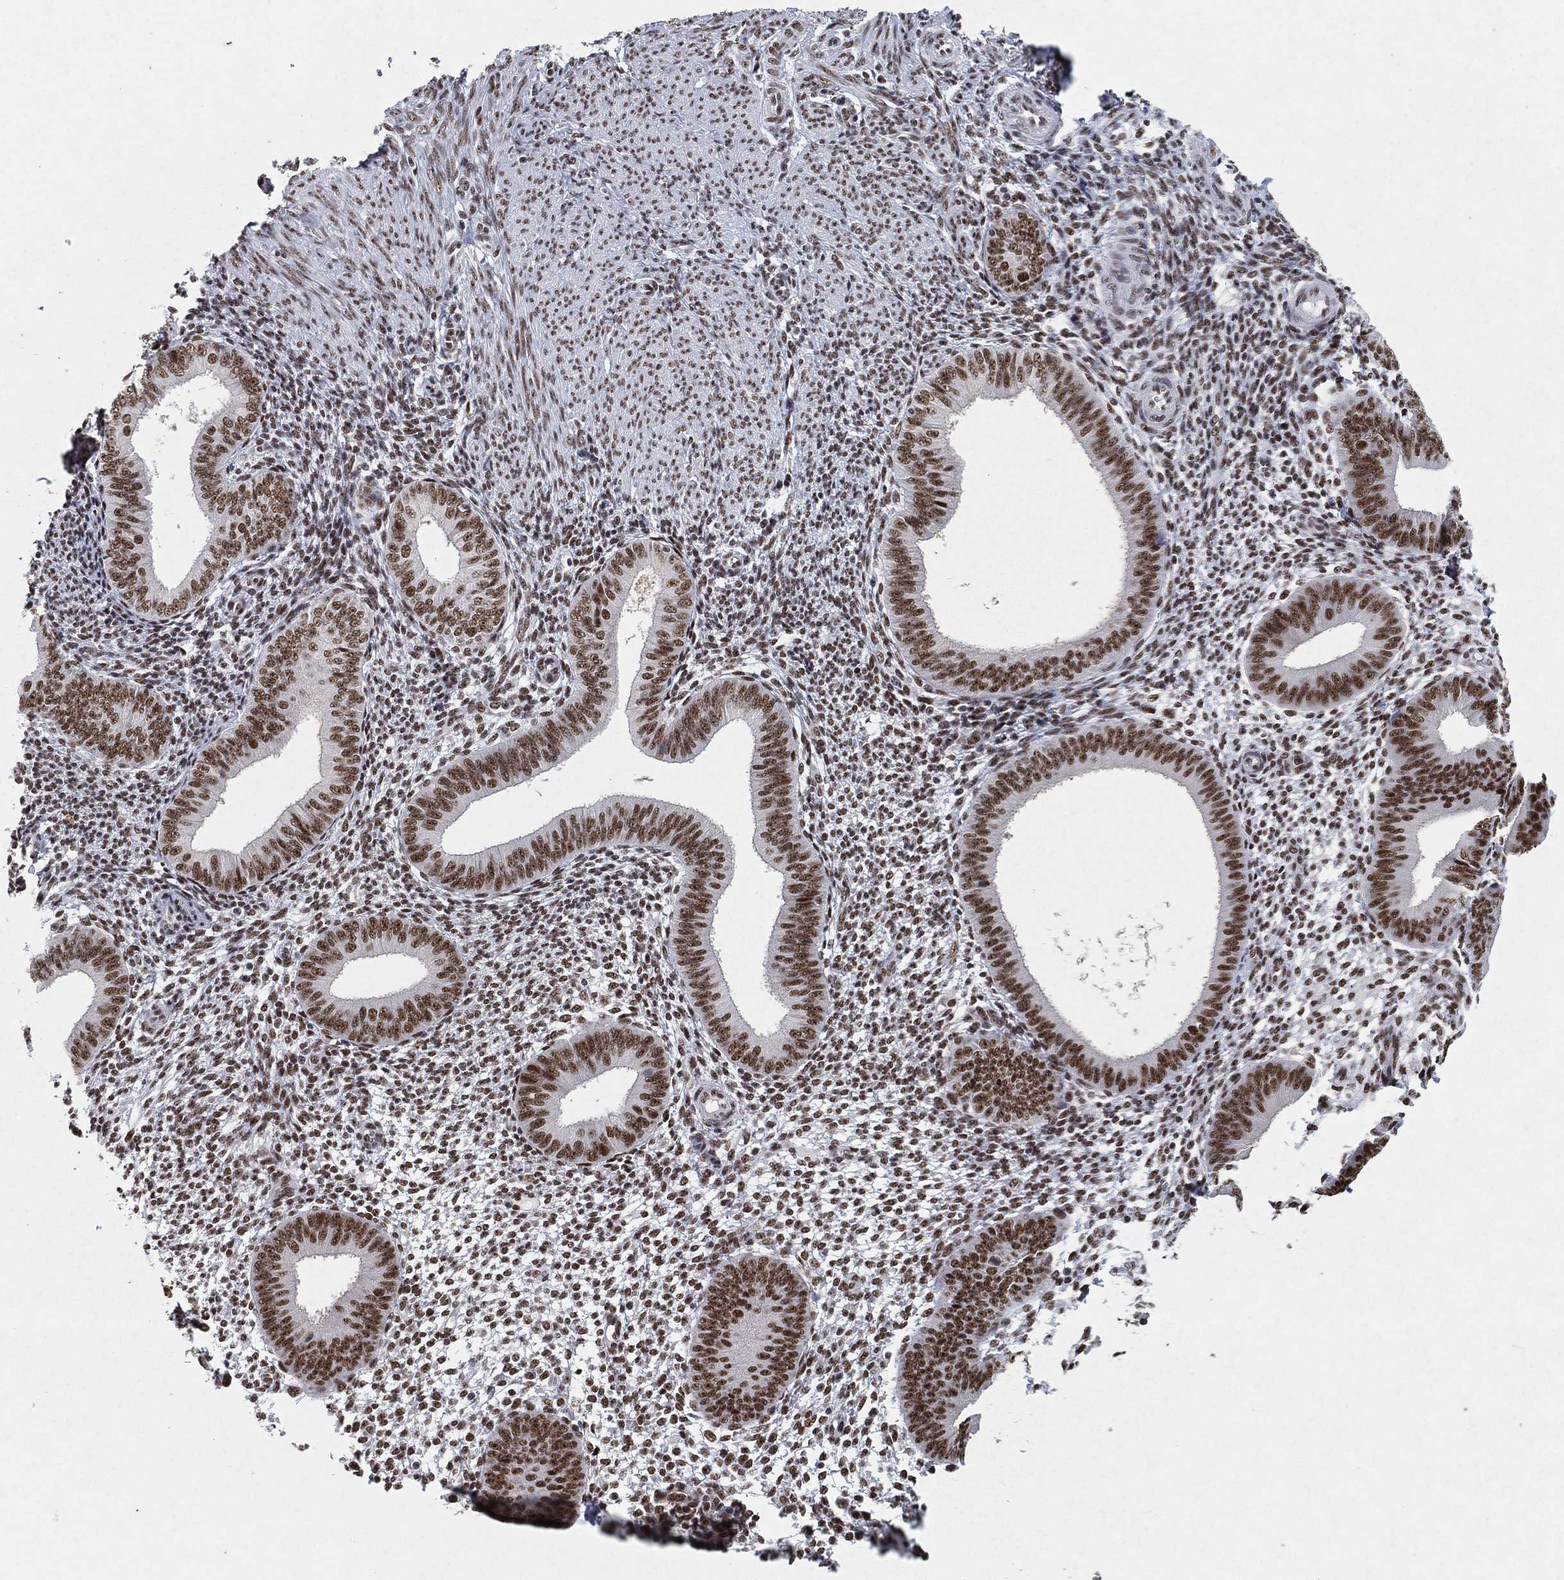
{"staining": {"intensity": "strong", "quantity": ">75%", "location": "nuclear"}, "tissue": "endometrium", "cell_type": "Cells in endometrial stroma", "image_type": "normal", "snomed": [{"axis": "morphology", "description": "Normal tissue, NOS"}, {"axis": "topography", "description": "Endometrium"}], "caption": "Protein expression analysis of benign human endometrium reveals strong nuclear positivity in about >75% of cells in endometrial stroma.", "gene": "DDX27", "patient": {"sex": "female", "age": 39}}